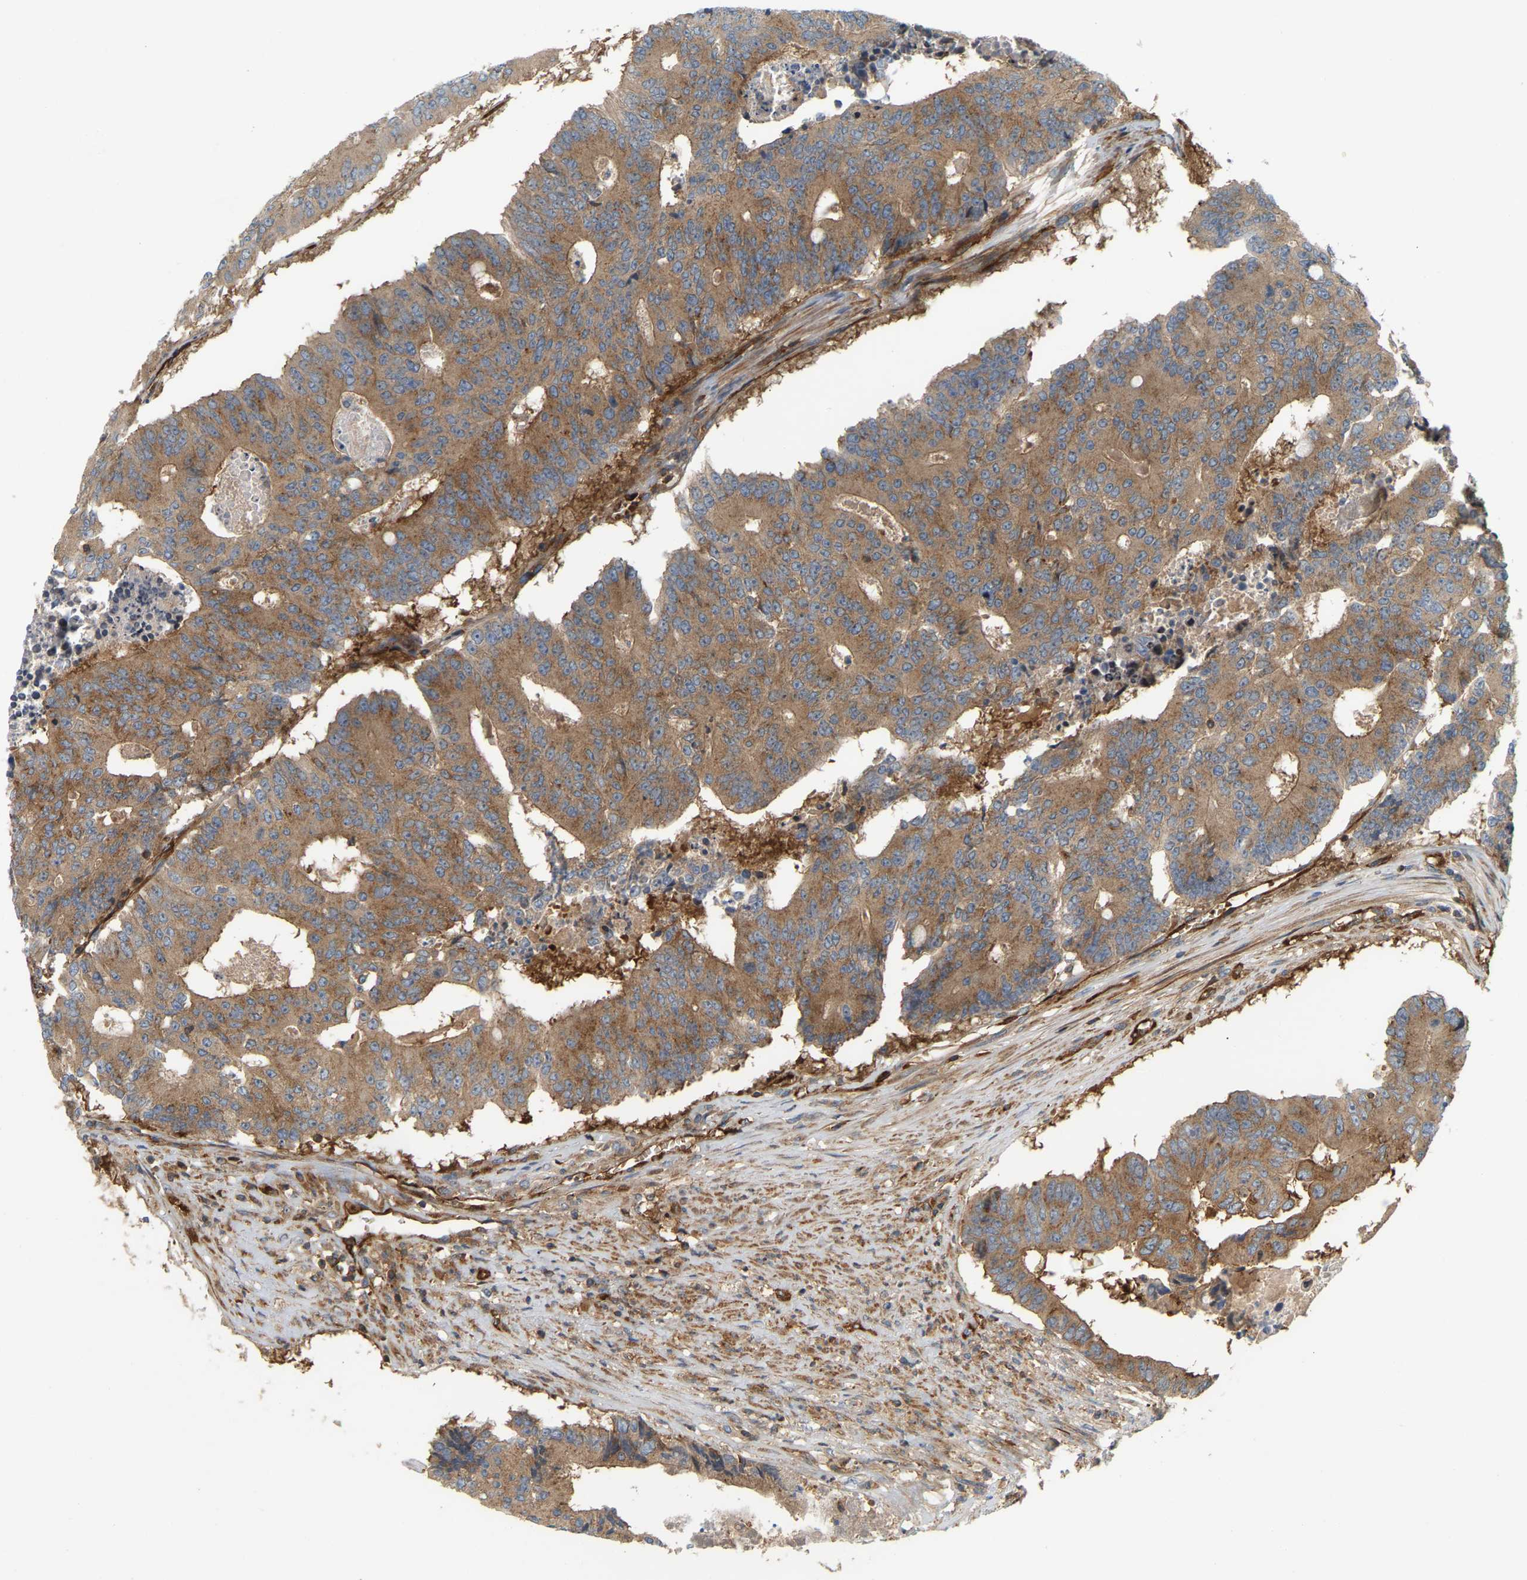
{"staining": {"intensity": "moderate", "quantity": ">75%", "location": "cytoplasmic/membranous"}, "tissue": "colorectal cancer", "cell_type": "Tumor cells", "image_type": "cancer", "snomed": [{"axis": "morphology", "description": "Adenocarcinoma, NOS"}, {"axis": "topography", "description": "Colon"}], "caption": "Immunohistochemistry (IHC) of human adenocarcinoma (colorectal) shows medium levels of moderate cytoplasmic/membranous staining in approximately >75% of tumor cells.", "gene": "AKAP13", "patient": {"sex": "male", "age": 87}}